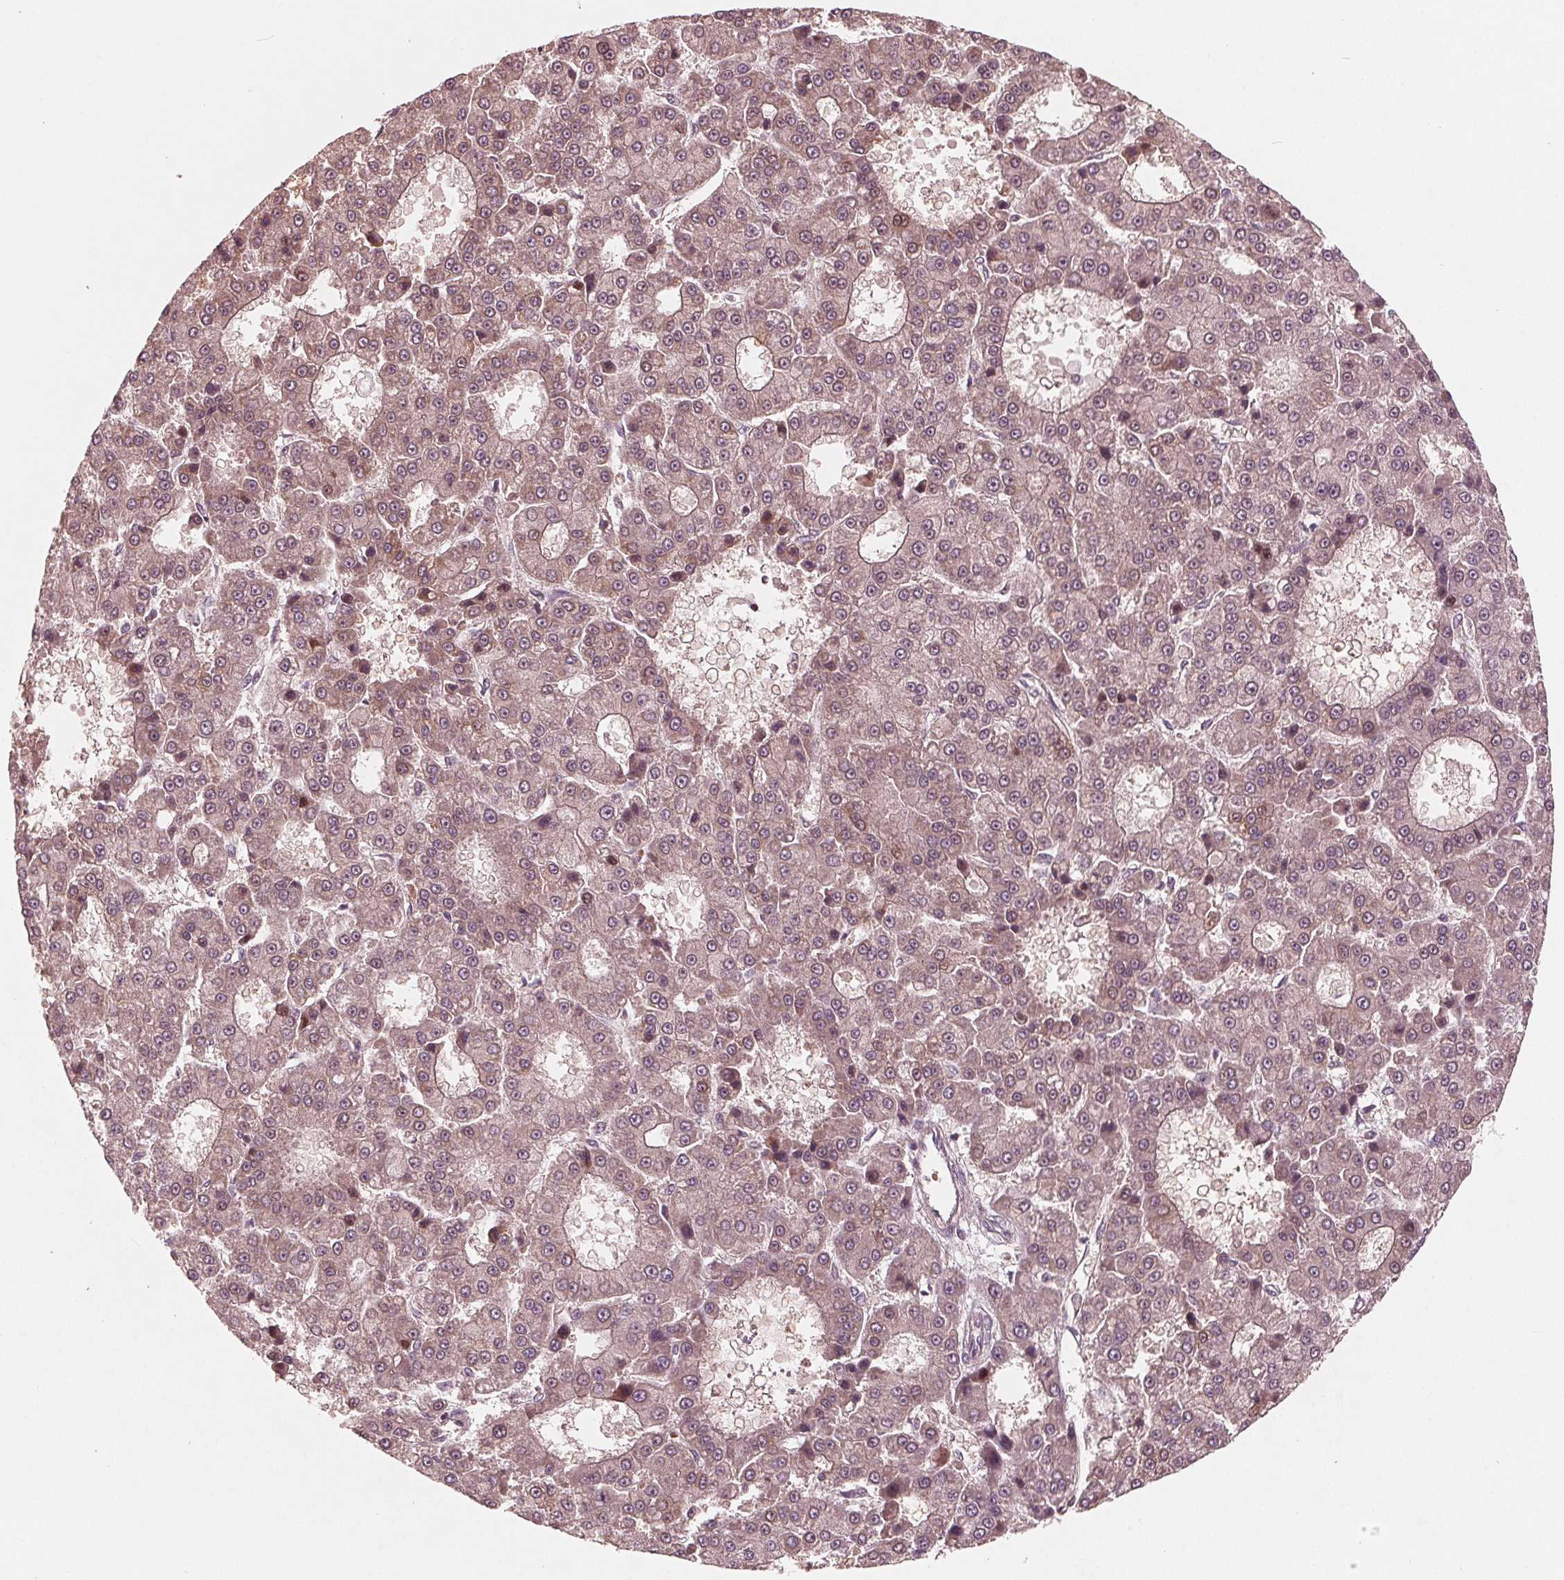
{"staining": {"intensity": "weak", "quantity": ">75%", "location": "cytoplasmic/membranous"}, "tissue": "liver cancer", "cell_type": "Tumor cells", "image_type": "cancer", "snomed": [{"axis": "morphology", "description": "Carcinoma, Hepatocellular, NOS"}, {"axis": "topography", "description": "Liver"}], "caption": "Liver cancer (hepatocellular carcinoma) tissue demonstrates weak cytoplasmic/membranous positivity in about >75% of tumor cells, visualized by immunohistochemistry.", "gene": "UBALD1", "patient": {"sex": "male", "age": 70}}